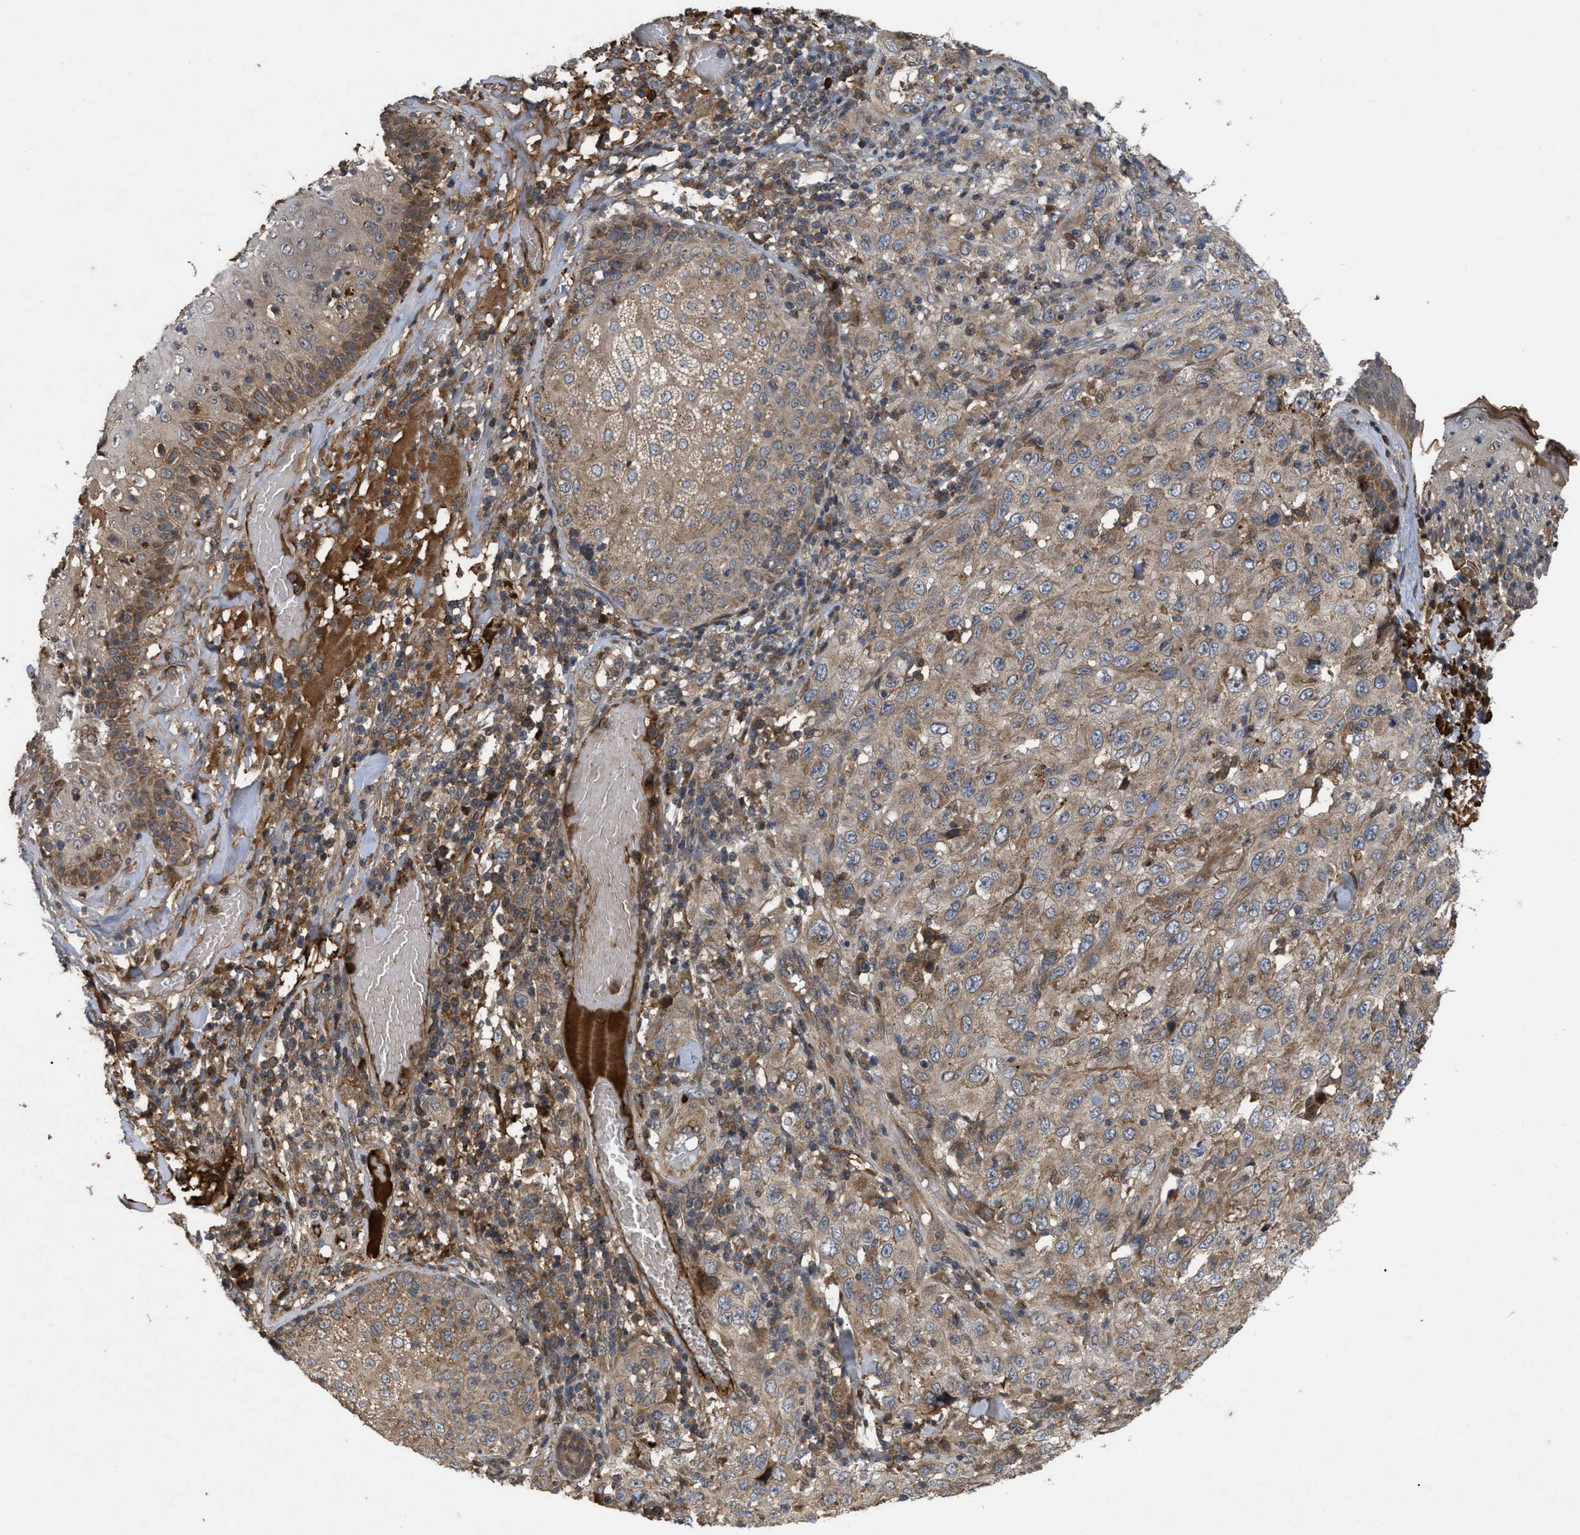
{"staining": {"intensity": "weak", "quantity": ">75%", "location": "cytoplasmic/membranous"}, "tissue": "skin cancer", "cell_type": "Tumor cells", "image_type": "cancer", "snomed": [{"axis": "morphology", "description": "Squamous cell carcinoma, NOS"}, {"axis": "topography", "description": "Skin"}], "caption": "Skin cancer (squamous cell carcinoma) was stained to show a protein in brown. There is low levels of weak cytoplasmic/membranous expression in approximately >75% of tumor cells.", "gene": "RAB2A", "patient": {"sex": "female", "age": 88}}